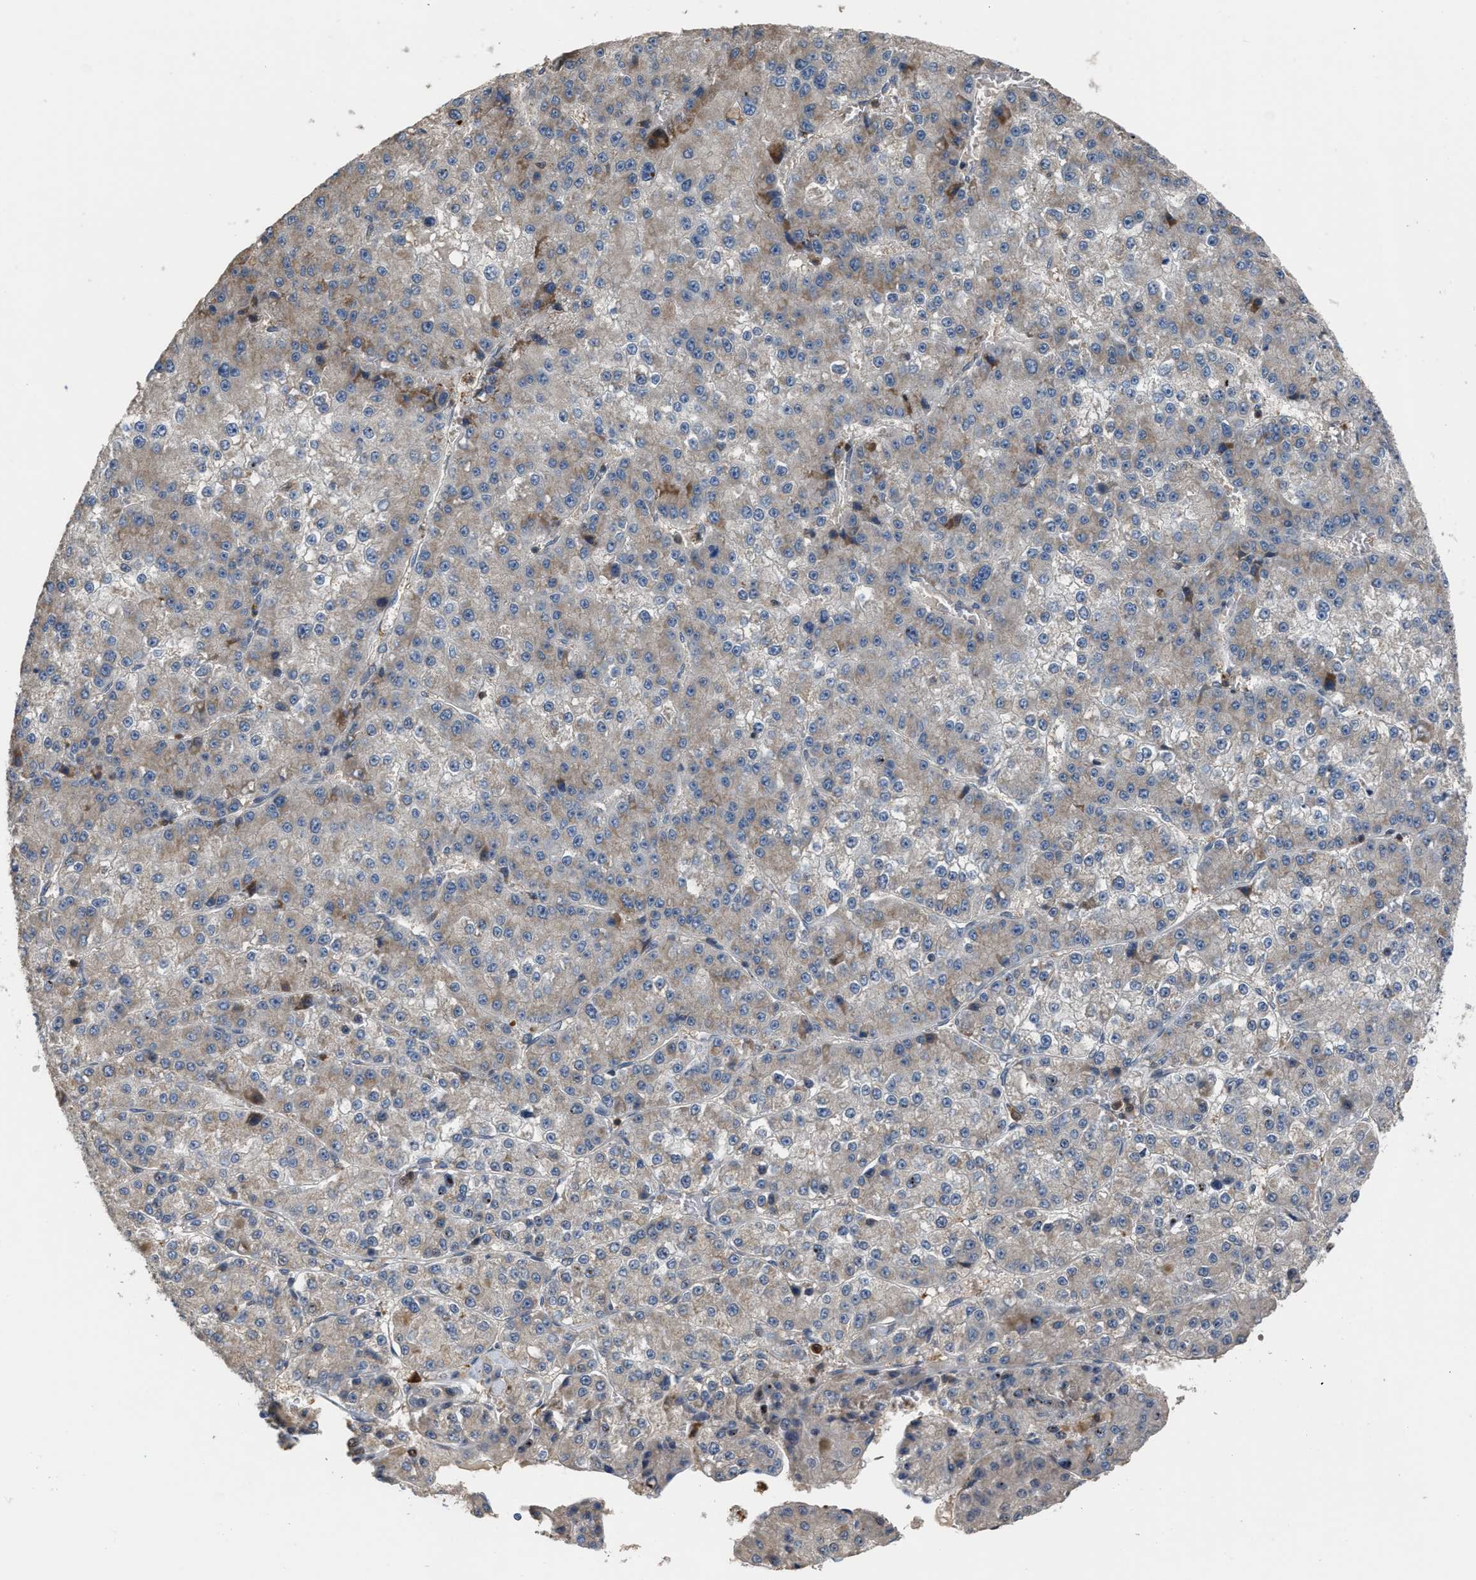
{"staining": {"intensity": "negative", "quantity": "none", "location": "none"}, "tissue": "liver cancer", "cell_type": "Tumor cells", "image_type": "cancer", "snomed": [{"axis": "morphology", "description": "Carcinoma, Hepatocellular, NOS"}, {"axis": "topography", "description": "Liver"}], "caption": "The micrograph exhibits no significant staining in tumor cells of liver cancer.", "gene": "MTPN", "patient": {"sex": "female", "age": 73}}